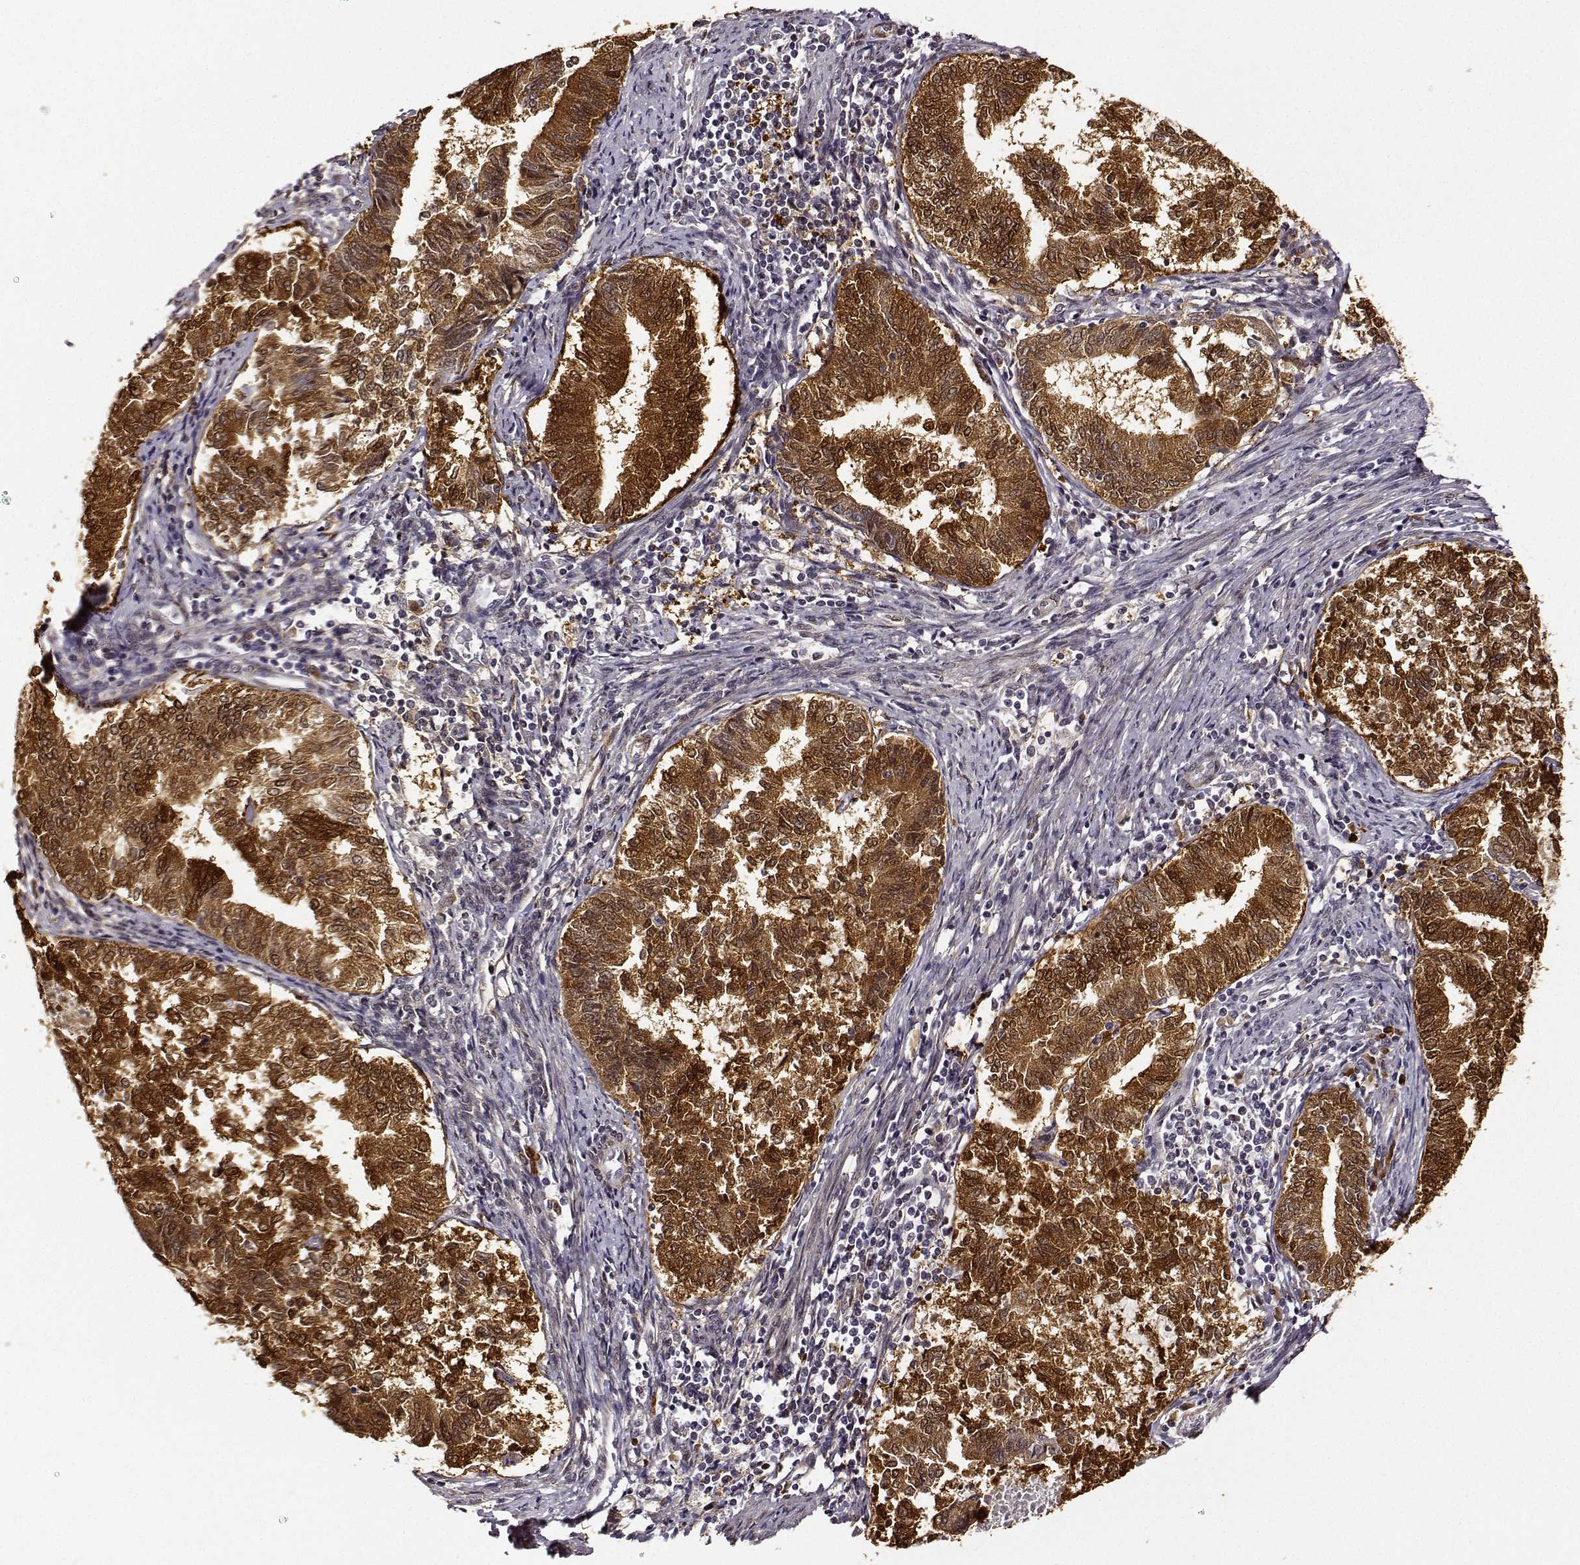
{"staining": {"intensity": "strong", "quantity": ">75%", "location": "cytoplasmic/membranous"}, "tissue": "endometrial cancer", "cell_type": "Tumor cells", "image_type": "cancer", "snomed": [{"axis": "morphology", "description": "Adenocarcinoma, NOS"}, {"axis": "topography", "description": "Endometrium"}], "caption": "A histopathology image of endometrial adenocarcinoma stained for a protein displays strong cytoplasmic/membranous brown staining in tumor cells. Immunohistochemistry stains the protein of interest in brown and the nuclei are stained blue.", "gene": "PHGDH", "patient": {"sex": "female", "age": 65}}